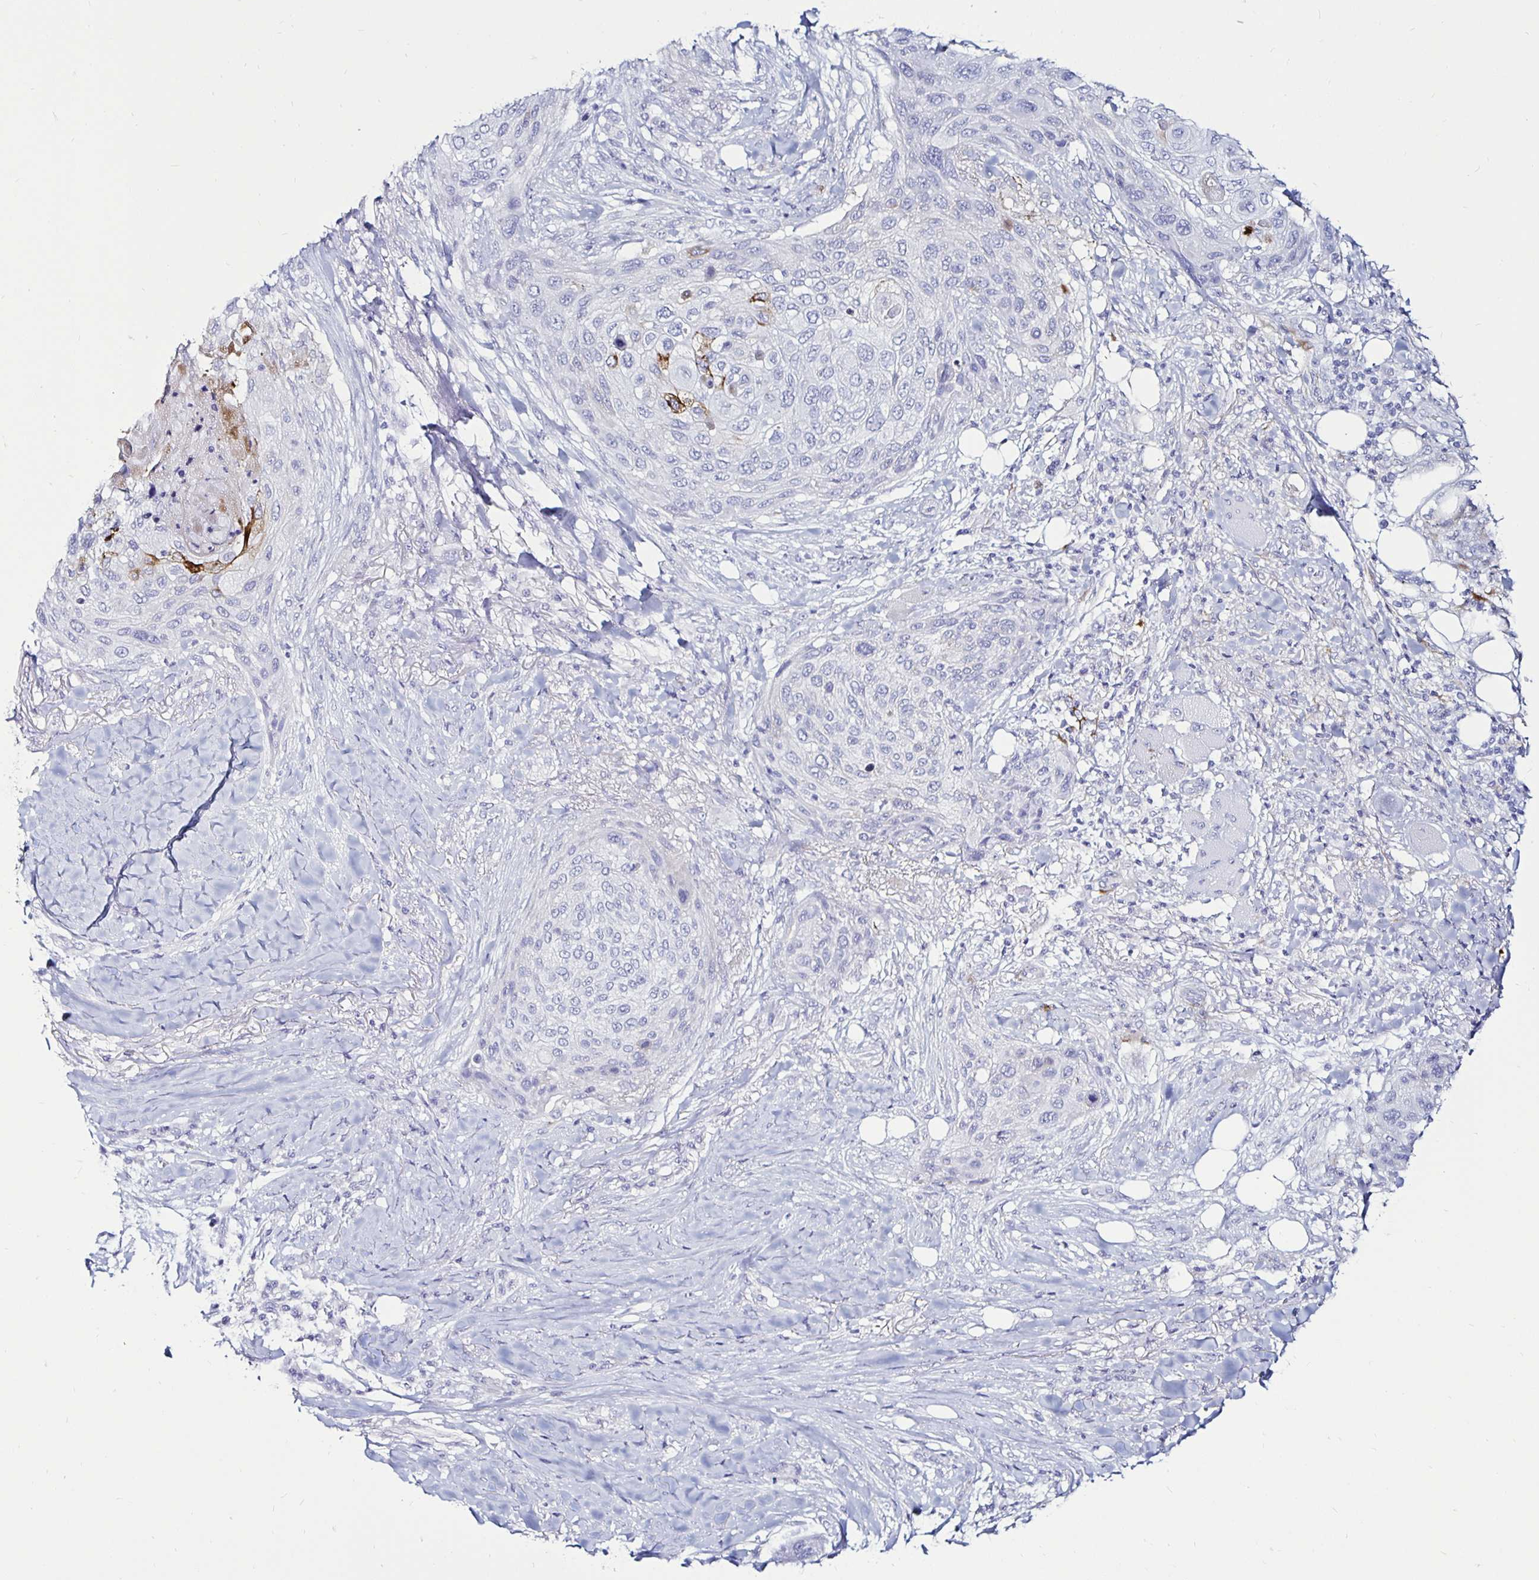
{"staining": {"intensity": "negative", "quantity": "none", "location": "none"}, "tissue": "skin cancer", "cell_type": "Tumor cells", "image_type": "cancer", "snomed": [{"axis": "morphology", "description": "Squamous cell carcinoma, NOS"}, {"axis": "topography", "description": "Skin"}], "caption": "Immunohistochemical staining of human skin cancer (squamous cell carcinoma) shows no significant positivity in tumor cells. (DAB IHC visualized using brightfield microscopy, high magnification).", "gene": "TIMP1", "patient": {"sex": "female", "age": 87}}